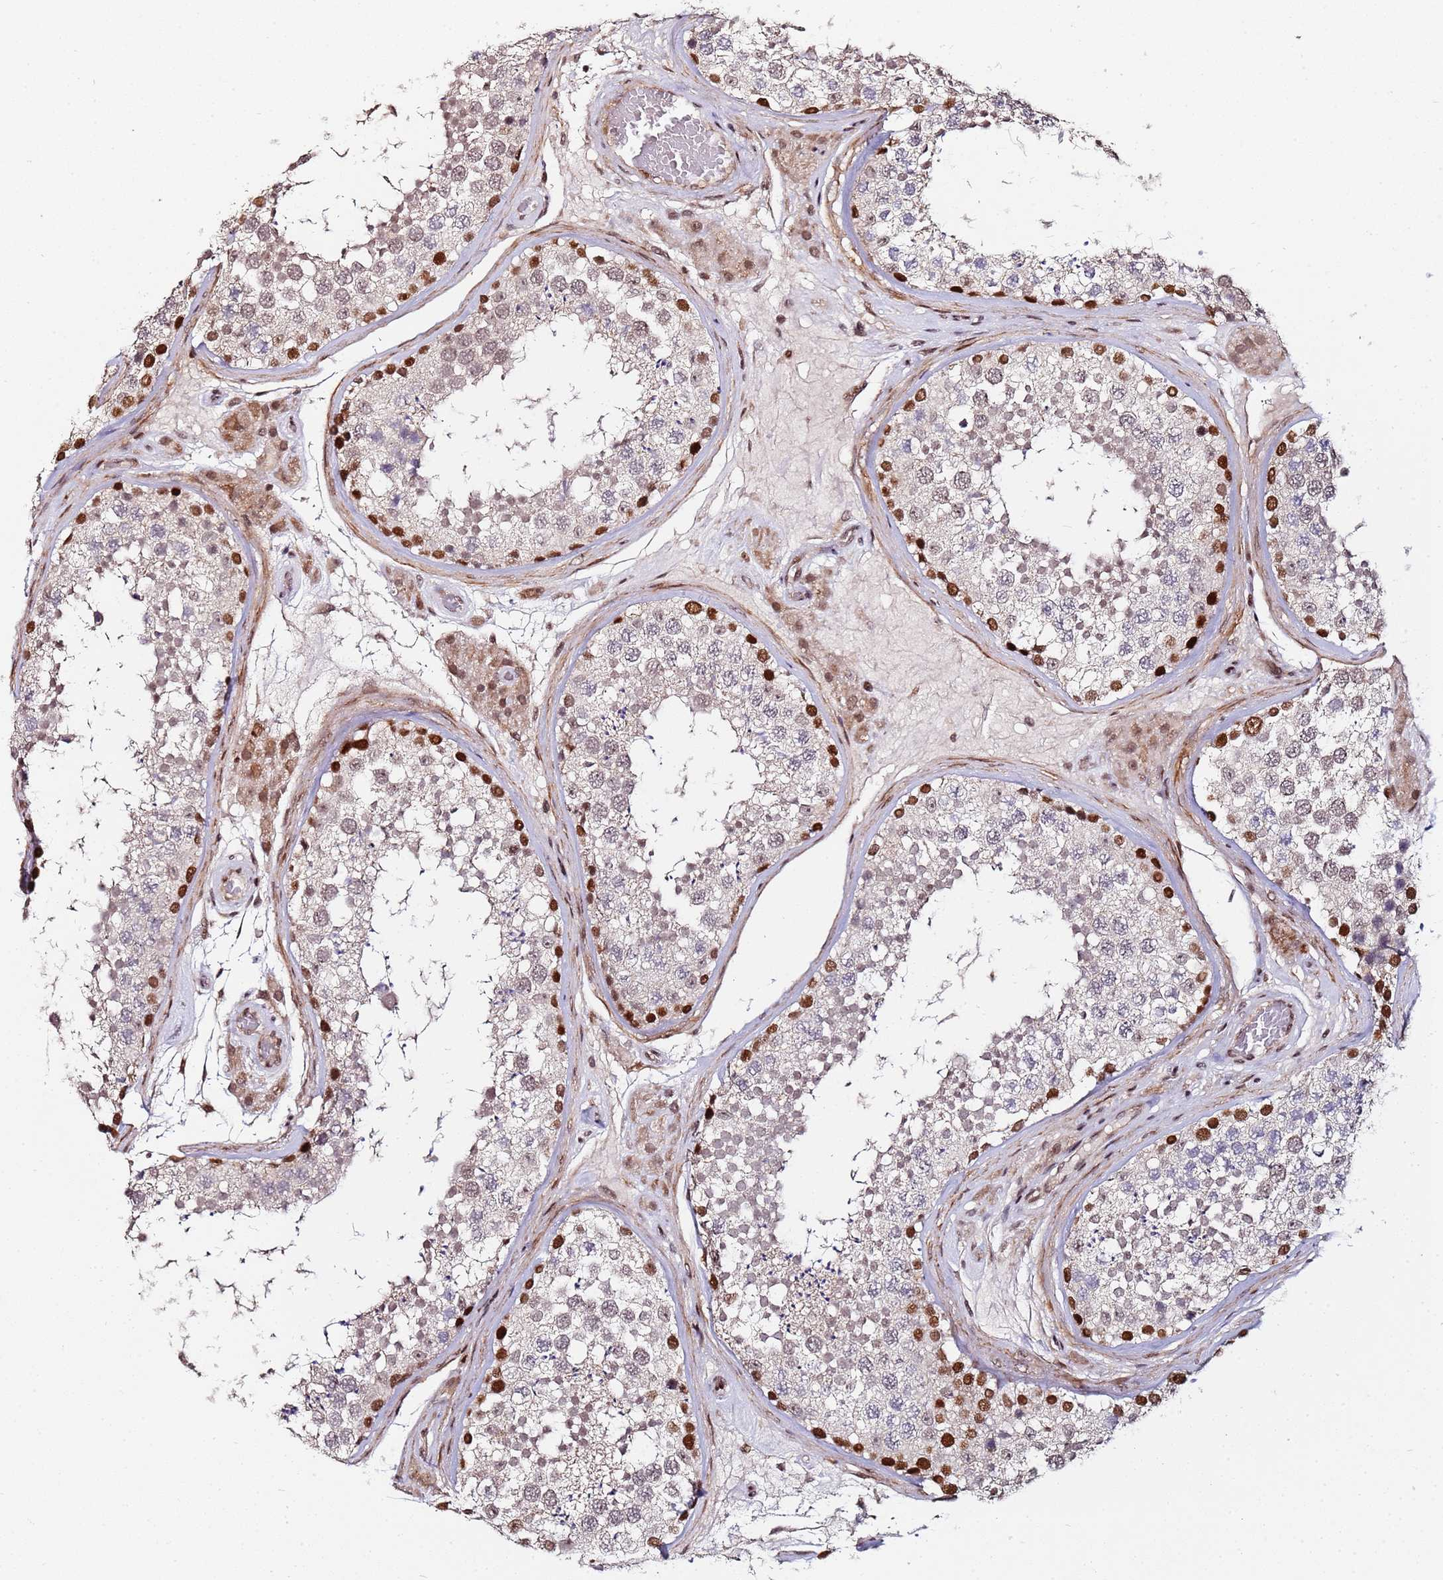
{"staining": {"intensity": "strong", "quantity": "<25%", "location": "nuclear"}, "tissue": "testis", "cell_type": "Cells in seminiferous ducts", "image_type": "normal", "snomed": [{"axis": "morphology", "description": "Normal tissue, NOS"}, {"axis": "topography", "description": "Testis"}], "caption": "Immunohistochemistry of benign human testis reveals medium levels of strong nuclear positivity in about <25% of cells in seminiferous ducts.", "gene": "PPM1H", "patient": {"sex": "male", "age": 46}}